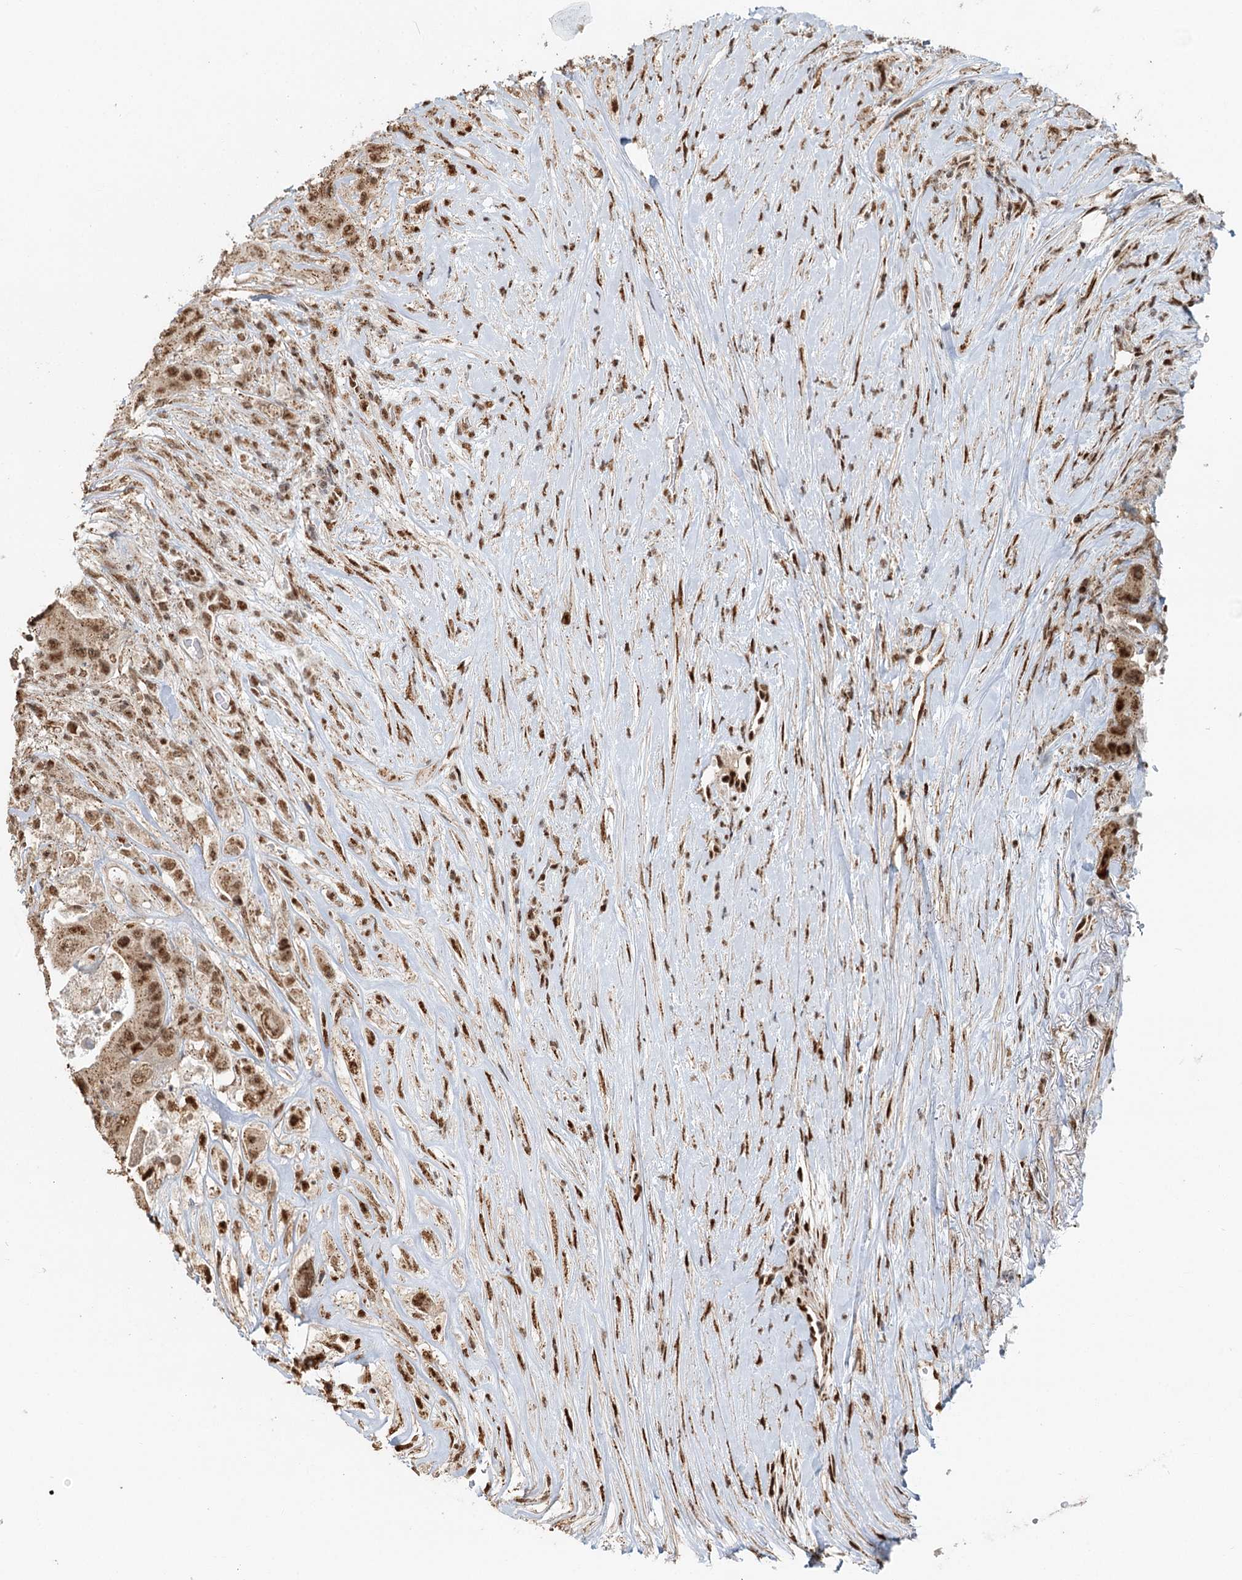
{"staining": {"intensity": "moderate", "quantity": ">75%", "location": "nuclear"}, "tissue": "colorectal cancer", "cell_type": "Tumor cells", "image_type": "cancer", "snomed": [{"axis": "morphology", "description": "Adenocarcinoma, NOS"}, {"axis": "topography", "description": "Colon"}], "caption": "Adenocarcinoma (colorectal) stained with a brown dye demonstrates moderate nuclear positive staining in approximately >75% of tumor cells.", "gene": "GPALPP1", "patient": {"sex": "female", "age": 46}}